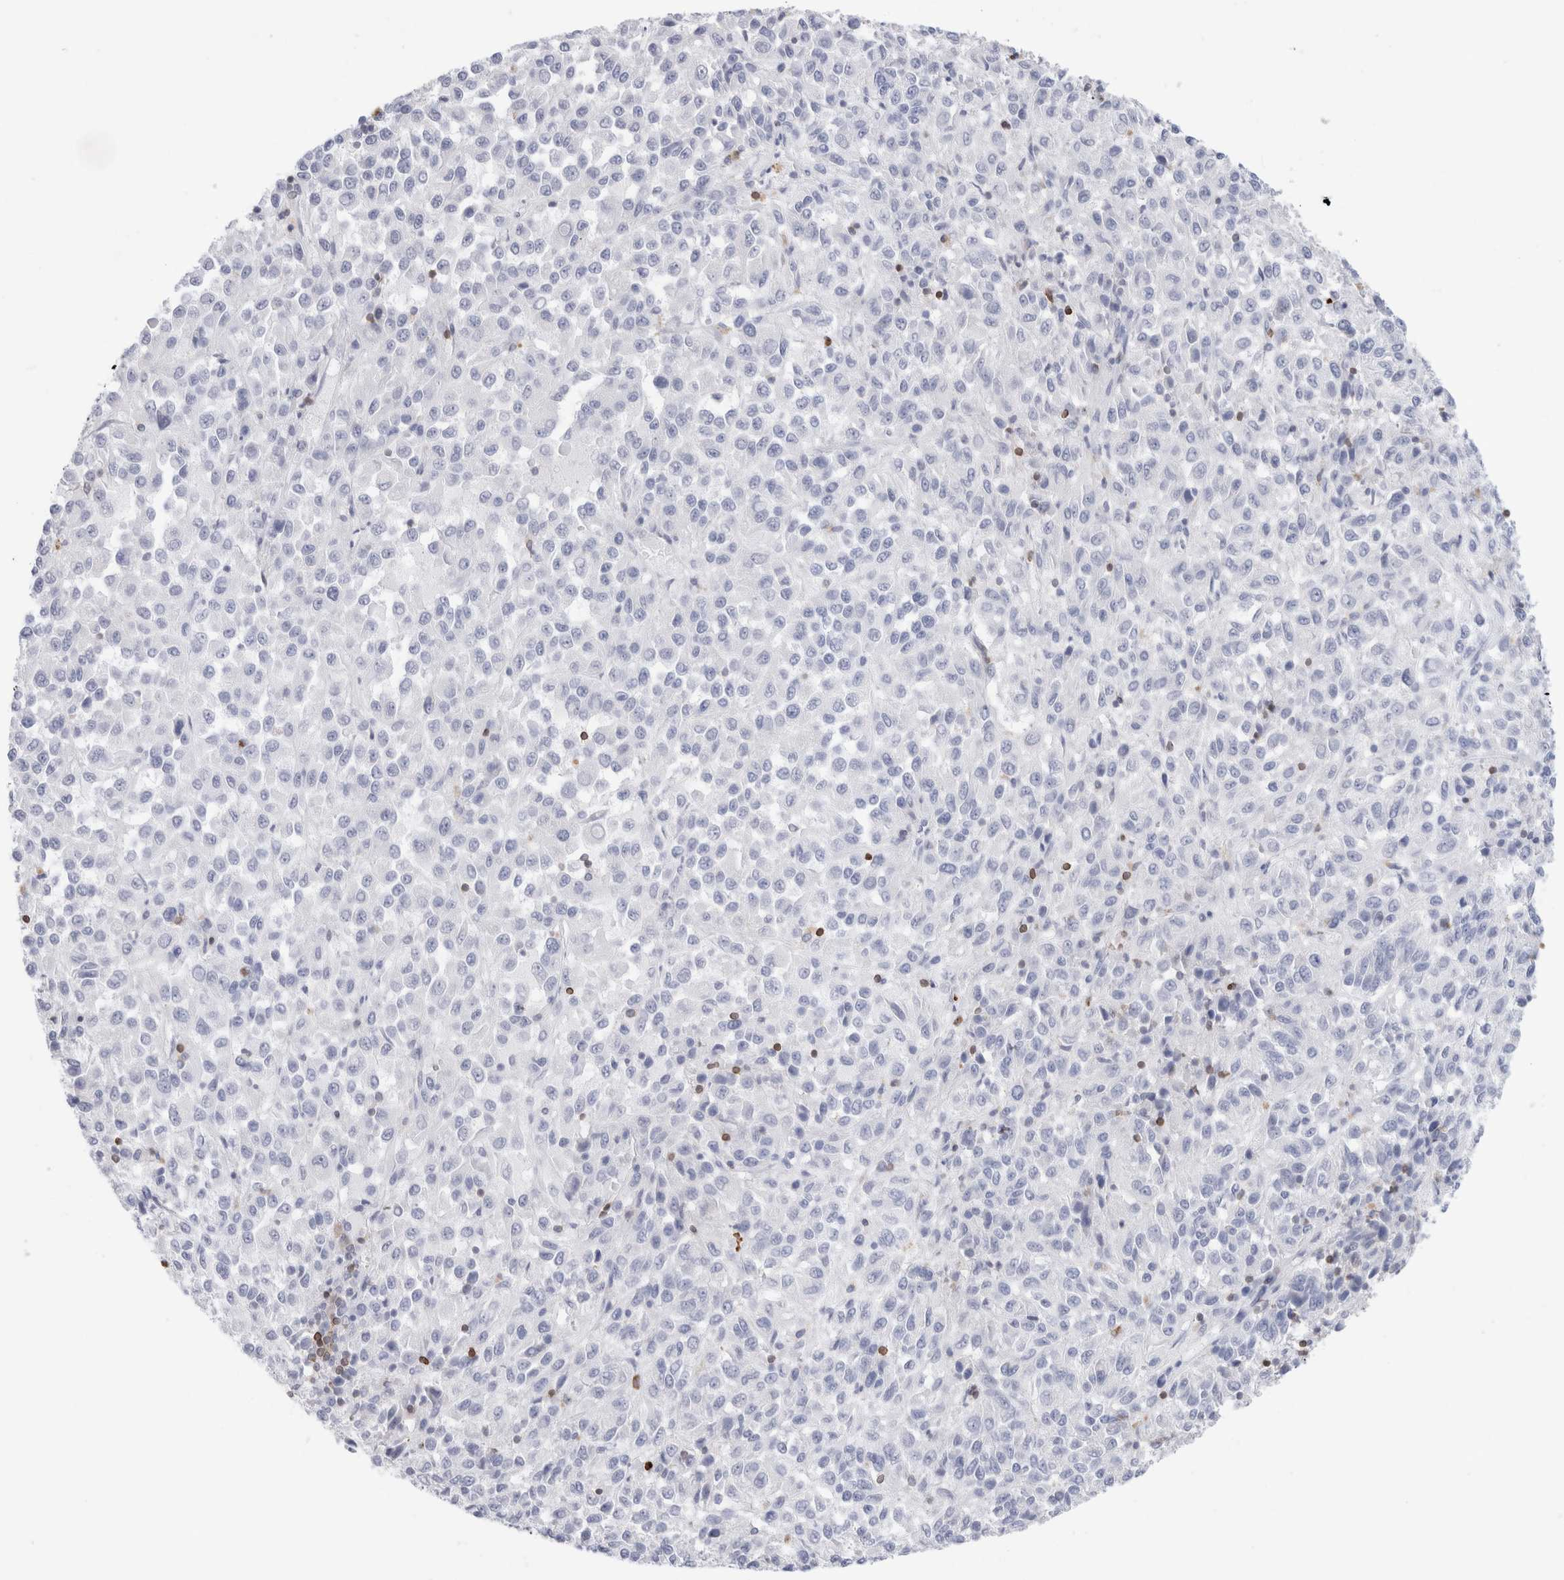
{"staining": {"intensity": "negative", "quantity": "none", "location": "none"}, "tissue": "melanoma", "cell_type": "Tumor cells", "image_type": "cancer", "snomed": [{"axis": "morphology", "description": "Malignant melanoma, Metastatic site"}, {"axis": "topography", "description": "Lung"}], "caption": "Protein analysis of melanoma shows no significant positivity in tumor cells.", "gene": "ALOX5AP", "patient": {"sex": "male", "age": 64}}